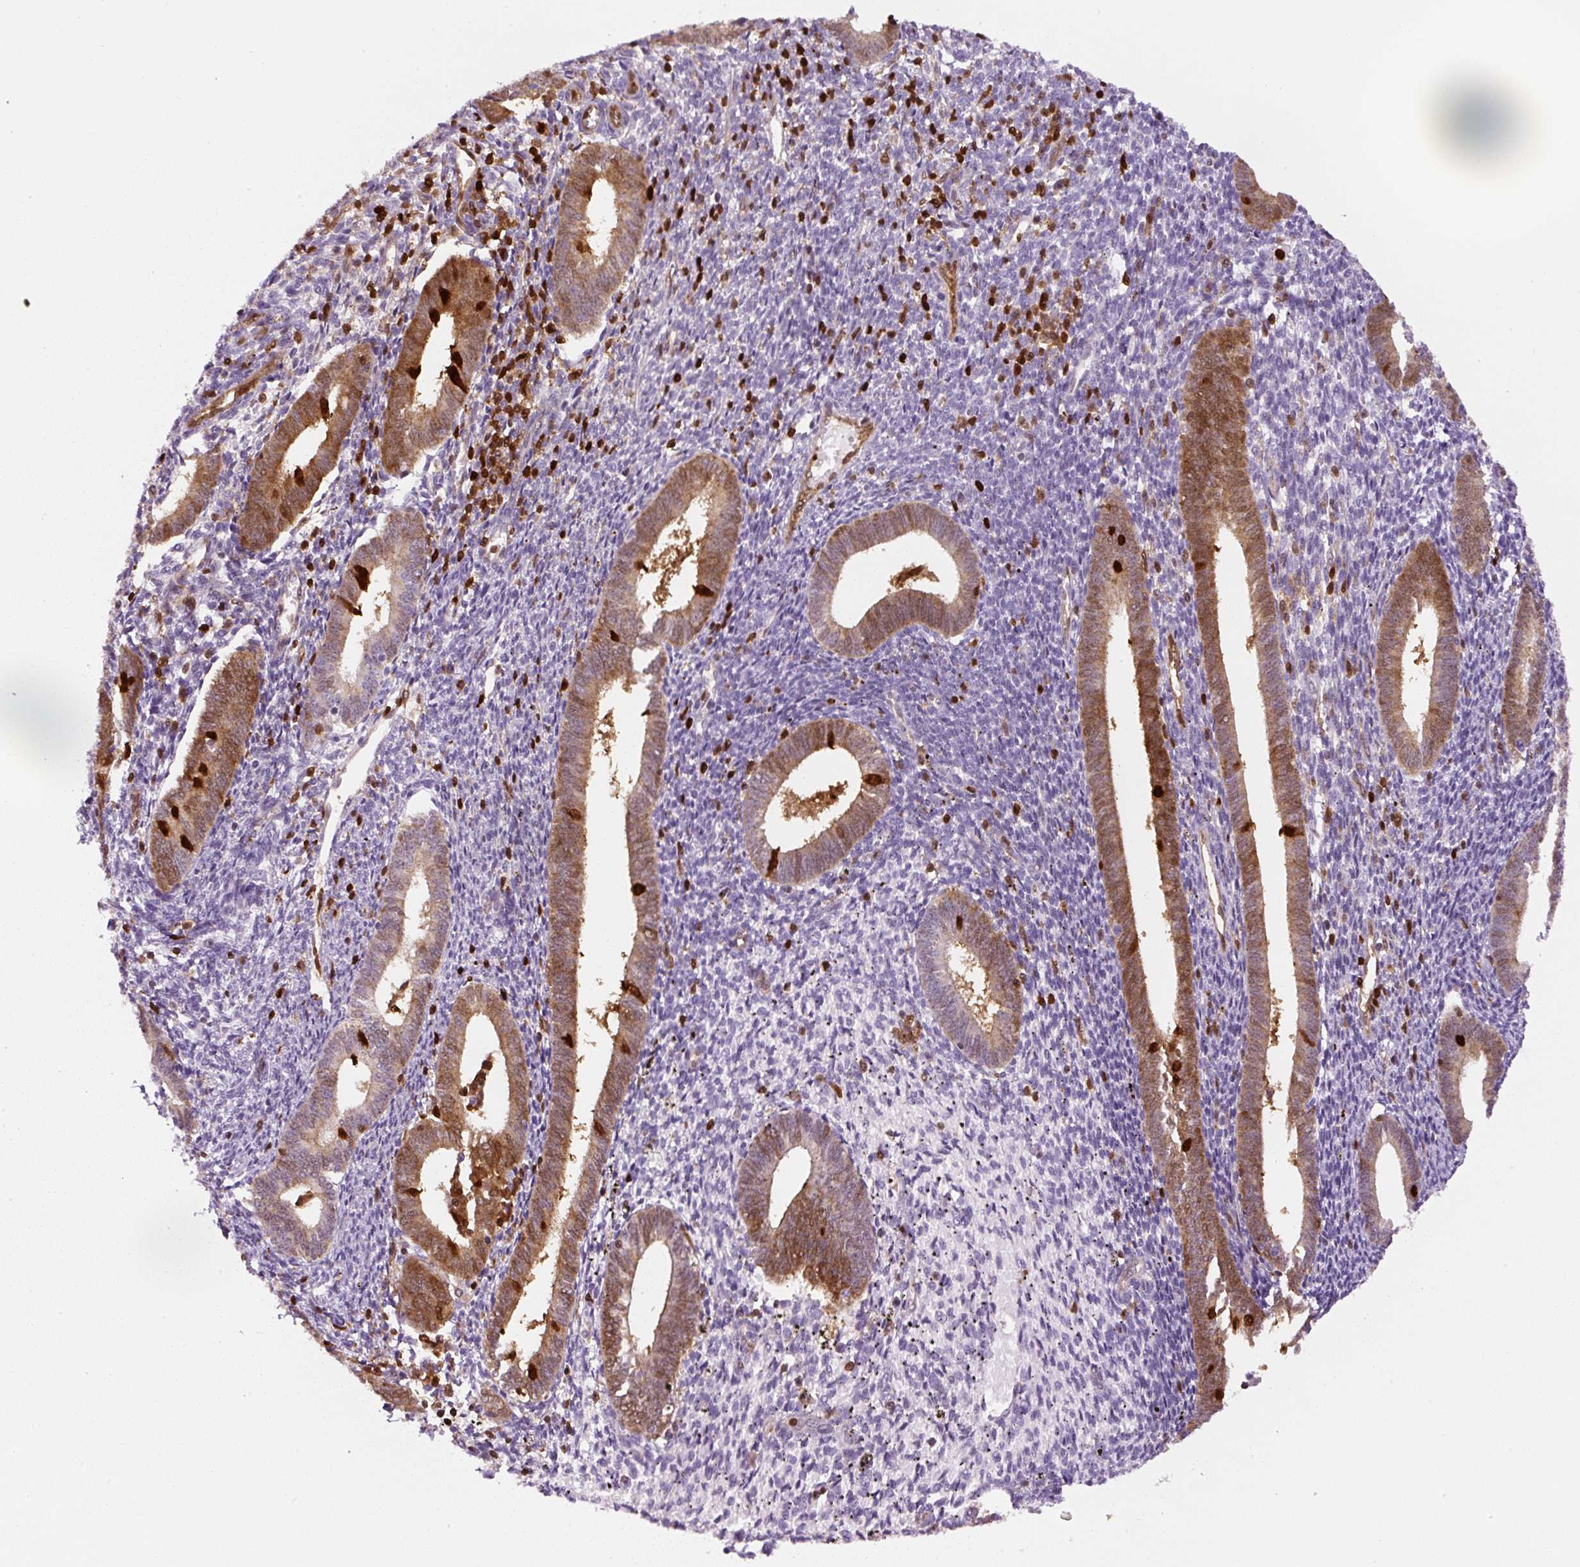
{"staining": {"intensity": "strong", "quantity": "<25%", "location": "cytoplasmic/membranous,nuclear"}, "tissue": "endometrium", "cell_type": "Cells in endometrial stroma", "image_type": "normal", "snomed": [{"axis": "morphology", "description": "Normal tissue, NOS"}, {"axis": "topography", "description": "Endometrium"}], "caption": "Normal endometrium exhibits strong cytoplasmic/membranous,nuclear staining in about <25% of cells in endometrial stroma.", "gene": "ANXA1", "patient": {"sex": "female", "age": 41}}